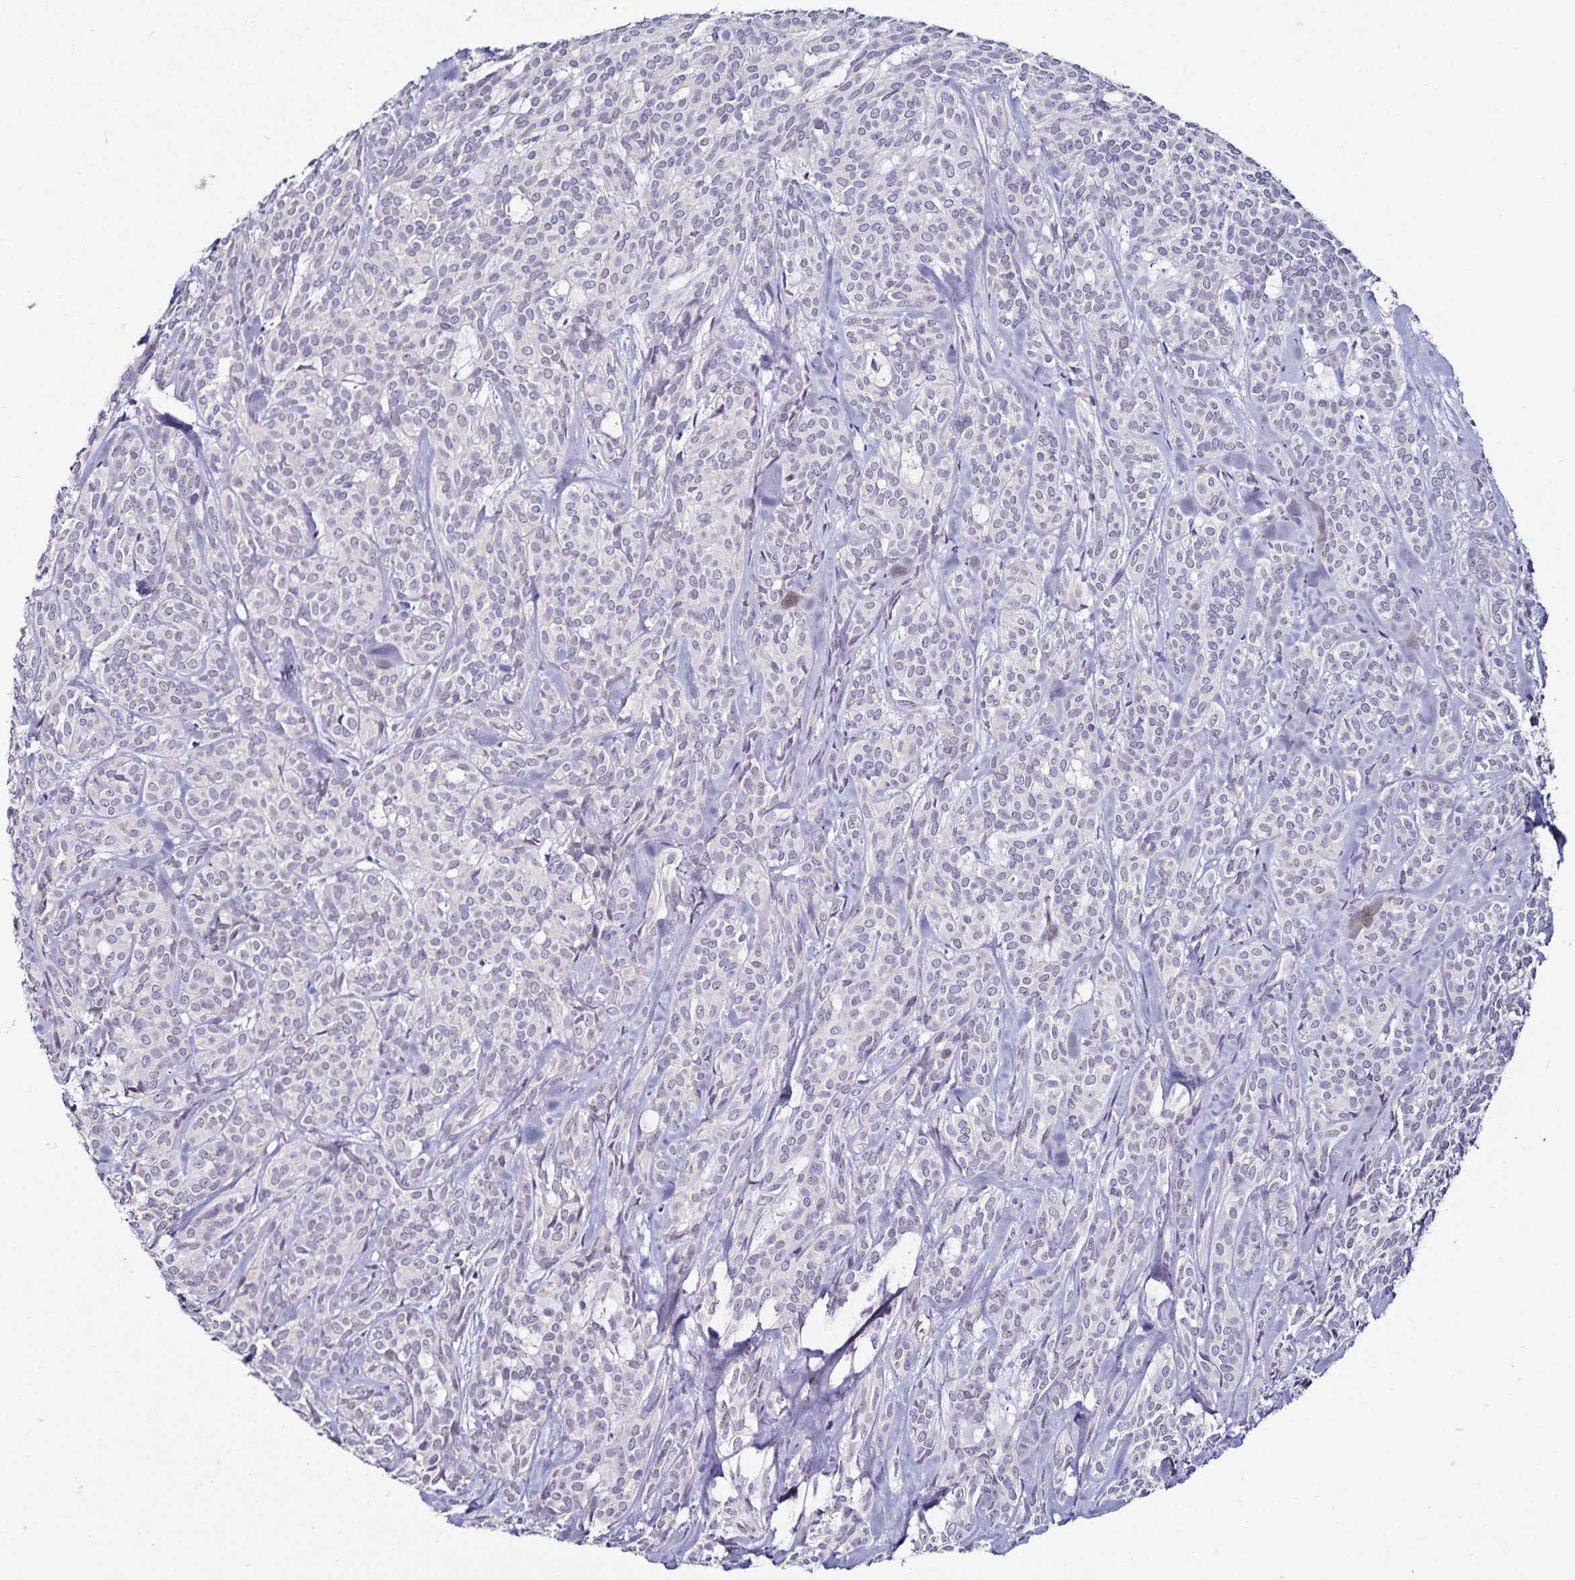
{"staining": {"intensity": "negative", "quantity": "none", "location": "none"}, "tissue": "head and neck cancer", "cell_type": "Tumor cells", "image_type": "cancer", "snomed": [{"axis": "morphology", "description": "Adenocarcinoma, NOS"}, {"axis": "topography", "description": "Head-Neck"}], "caption": "Immunohistochemistry (IHC) image of head and neck cancer stained for a protein (brown), which demonstrates no expression in tumor cells.", "gene": "ACSL5", "patient": {"sex": "female", "age": 57}}